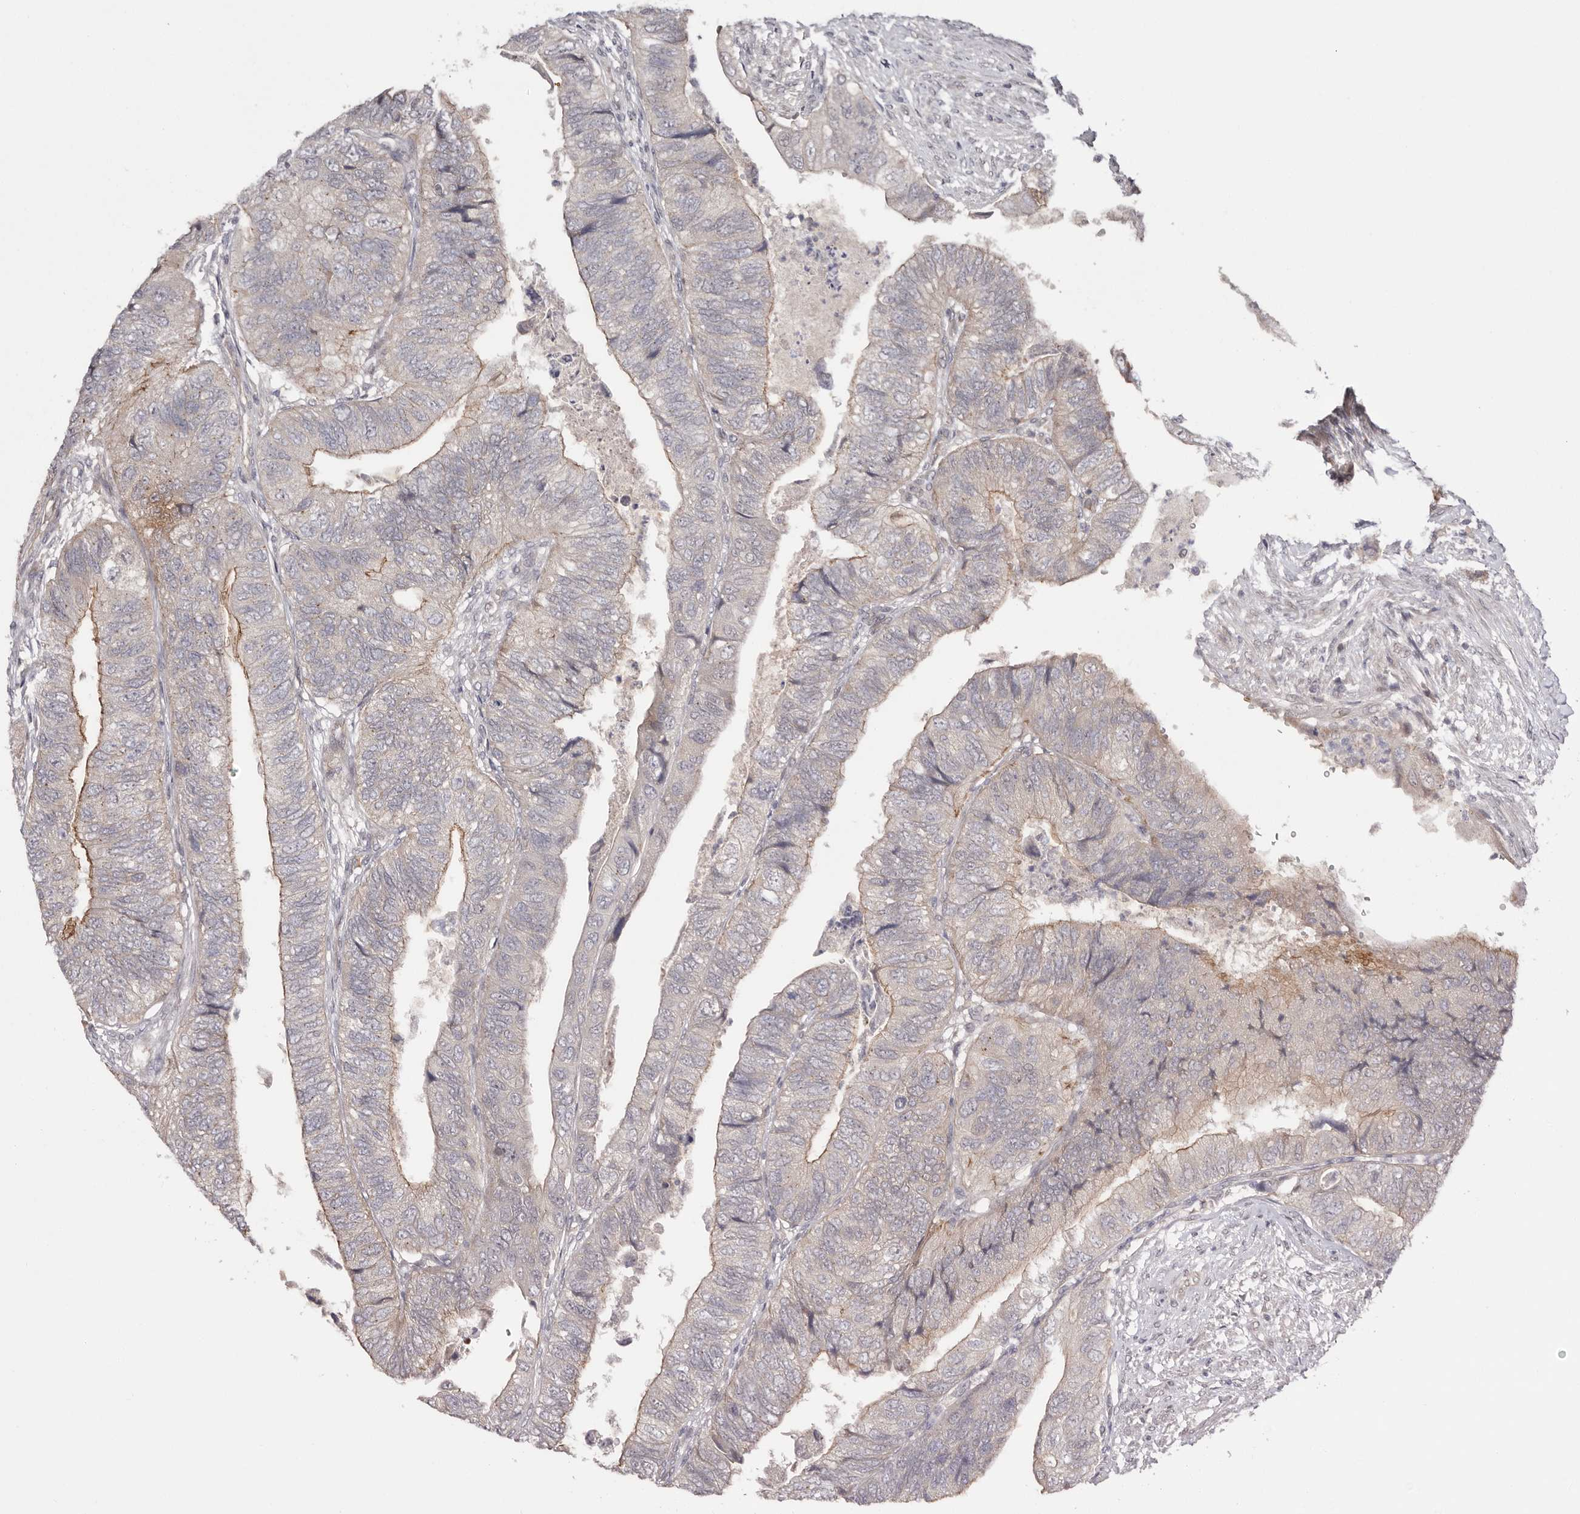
{"staining": {"intensity": "negative", "quantity": "none", "location": "none"}, "tissue": "colorectal cancer", "cell_type": "Tumor cells", "image_type": "cancer", "snomed": [{"axis": "morphology", "description": "Adenocarcinoma, NOS"}, {"axis": "topography", "description": "Rectum"}], "caption": "Protein analysis of colorectal cancer reveals no significant expression in tumor cells.", "gene": "EGR3", "patient": {"sex": "male", "age": 63}}